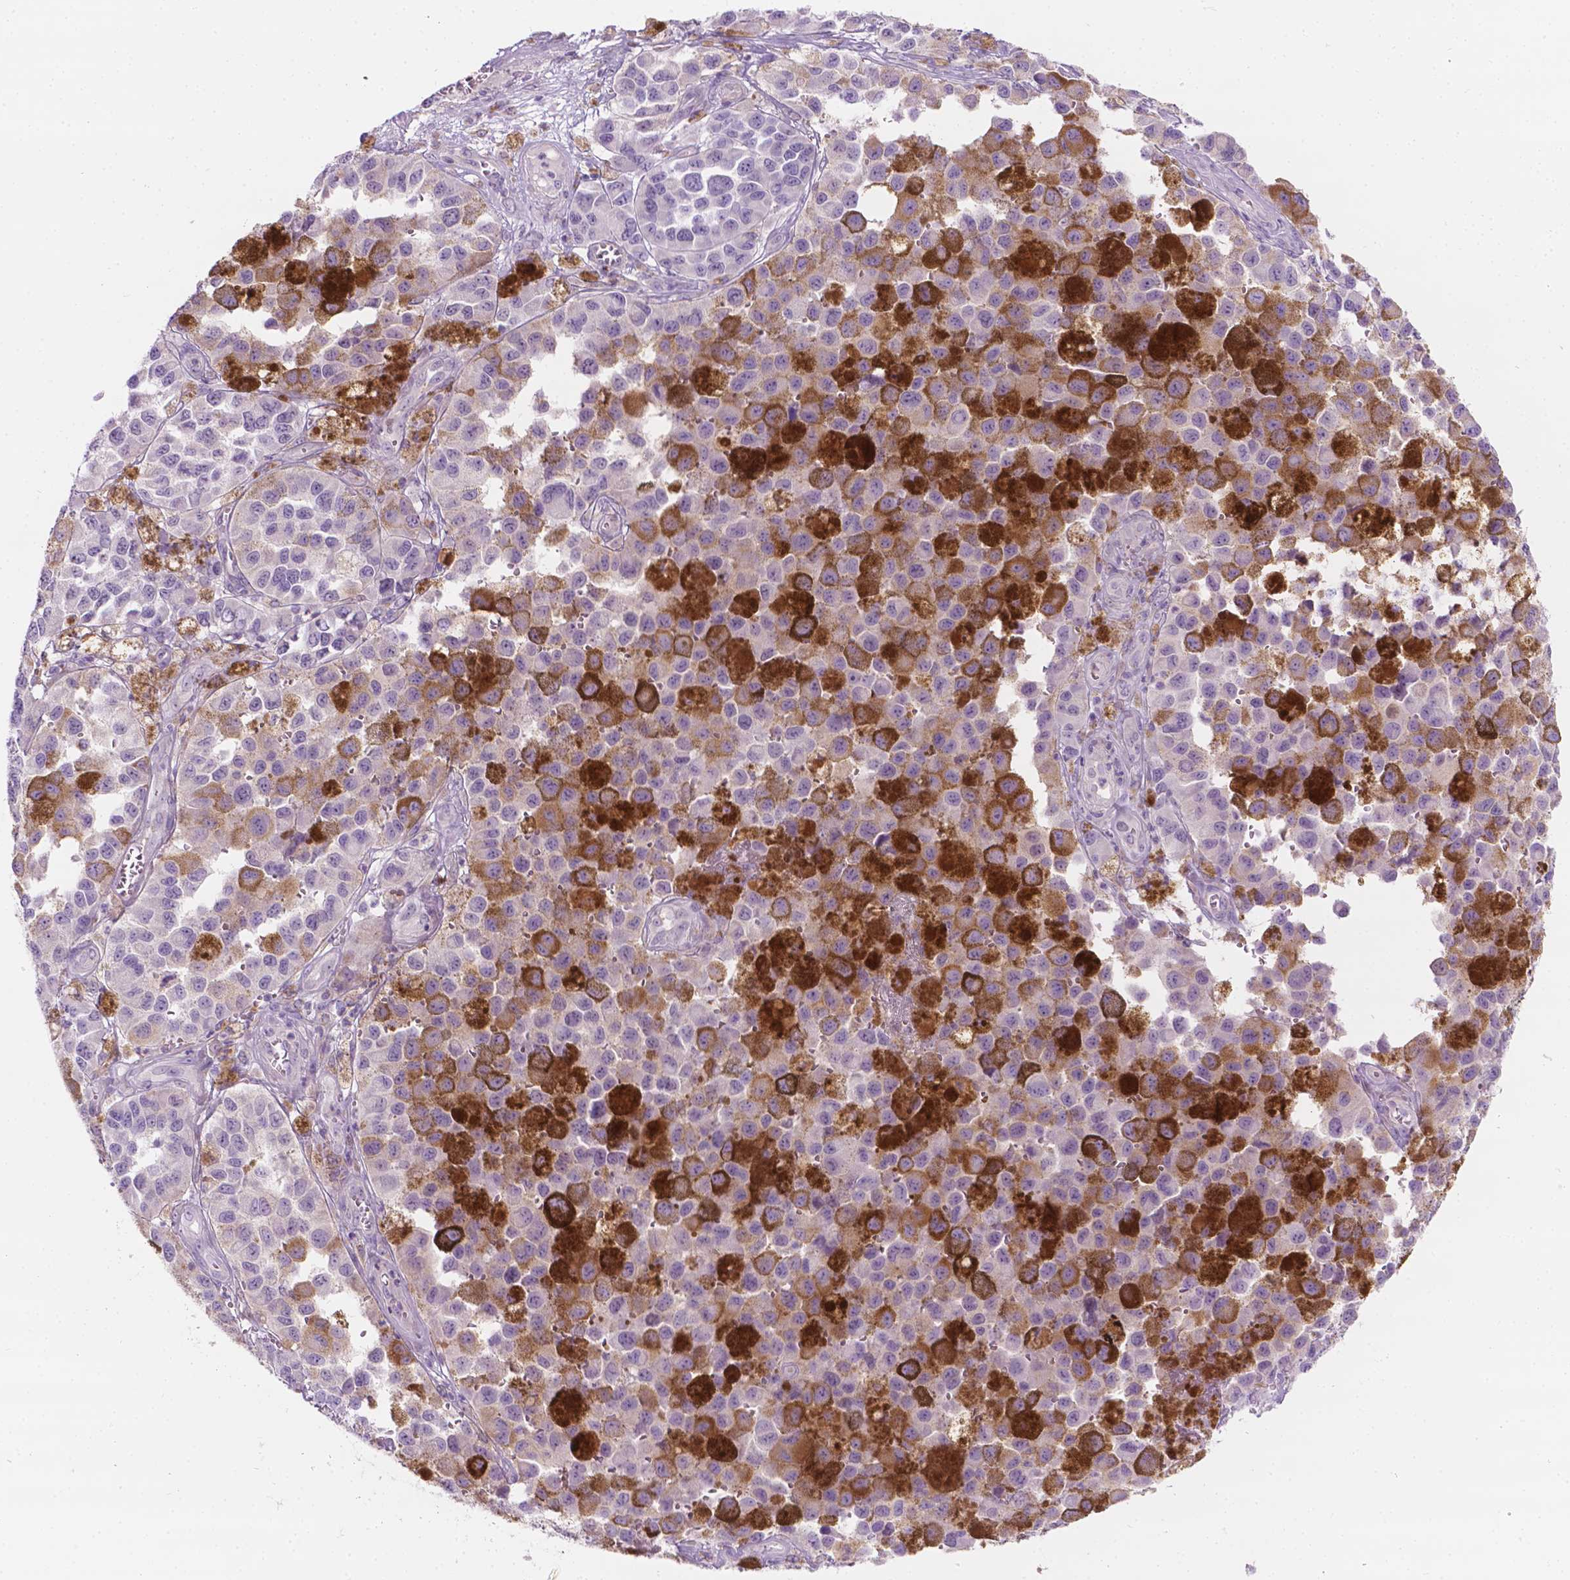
{"staining": {"intensity": "negative", "quantity": "none", "location": "none"}, "tissue": "melanoma", "cell_type": "Tumor cells", "image_type": "cancer", "snomed": [{"axis": "morphology", "description": "Malignant melanoma, NOS"}, {"axis": "topography", "description": "Skin"}], "caption": "DAB immunohistochemical staining of malignant melanoma shows no significant staining in tumor cells. (DAB (3,3'-diaminobenzidine) IHC, high magnification).", "gene": "NOS1AP", "patient": {"sex": "female", "age": 58}}